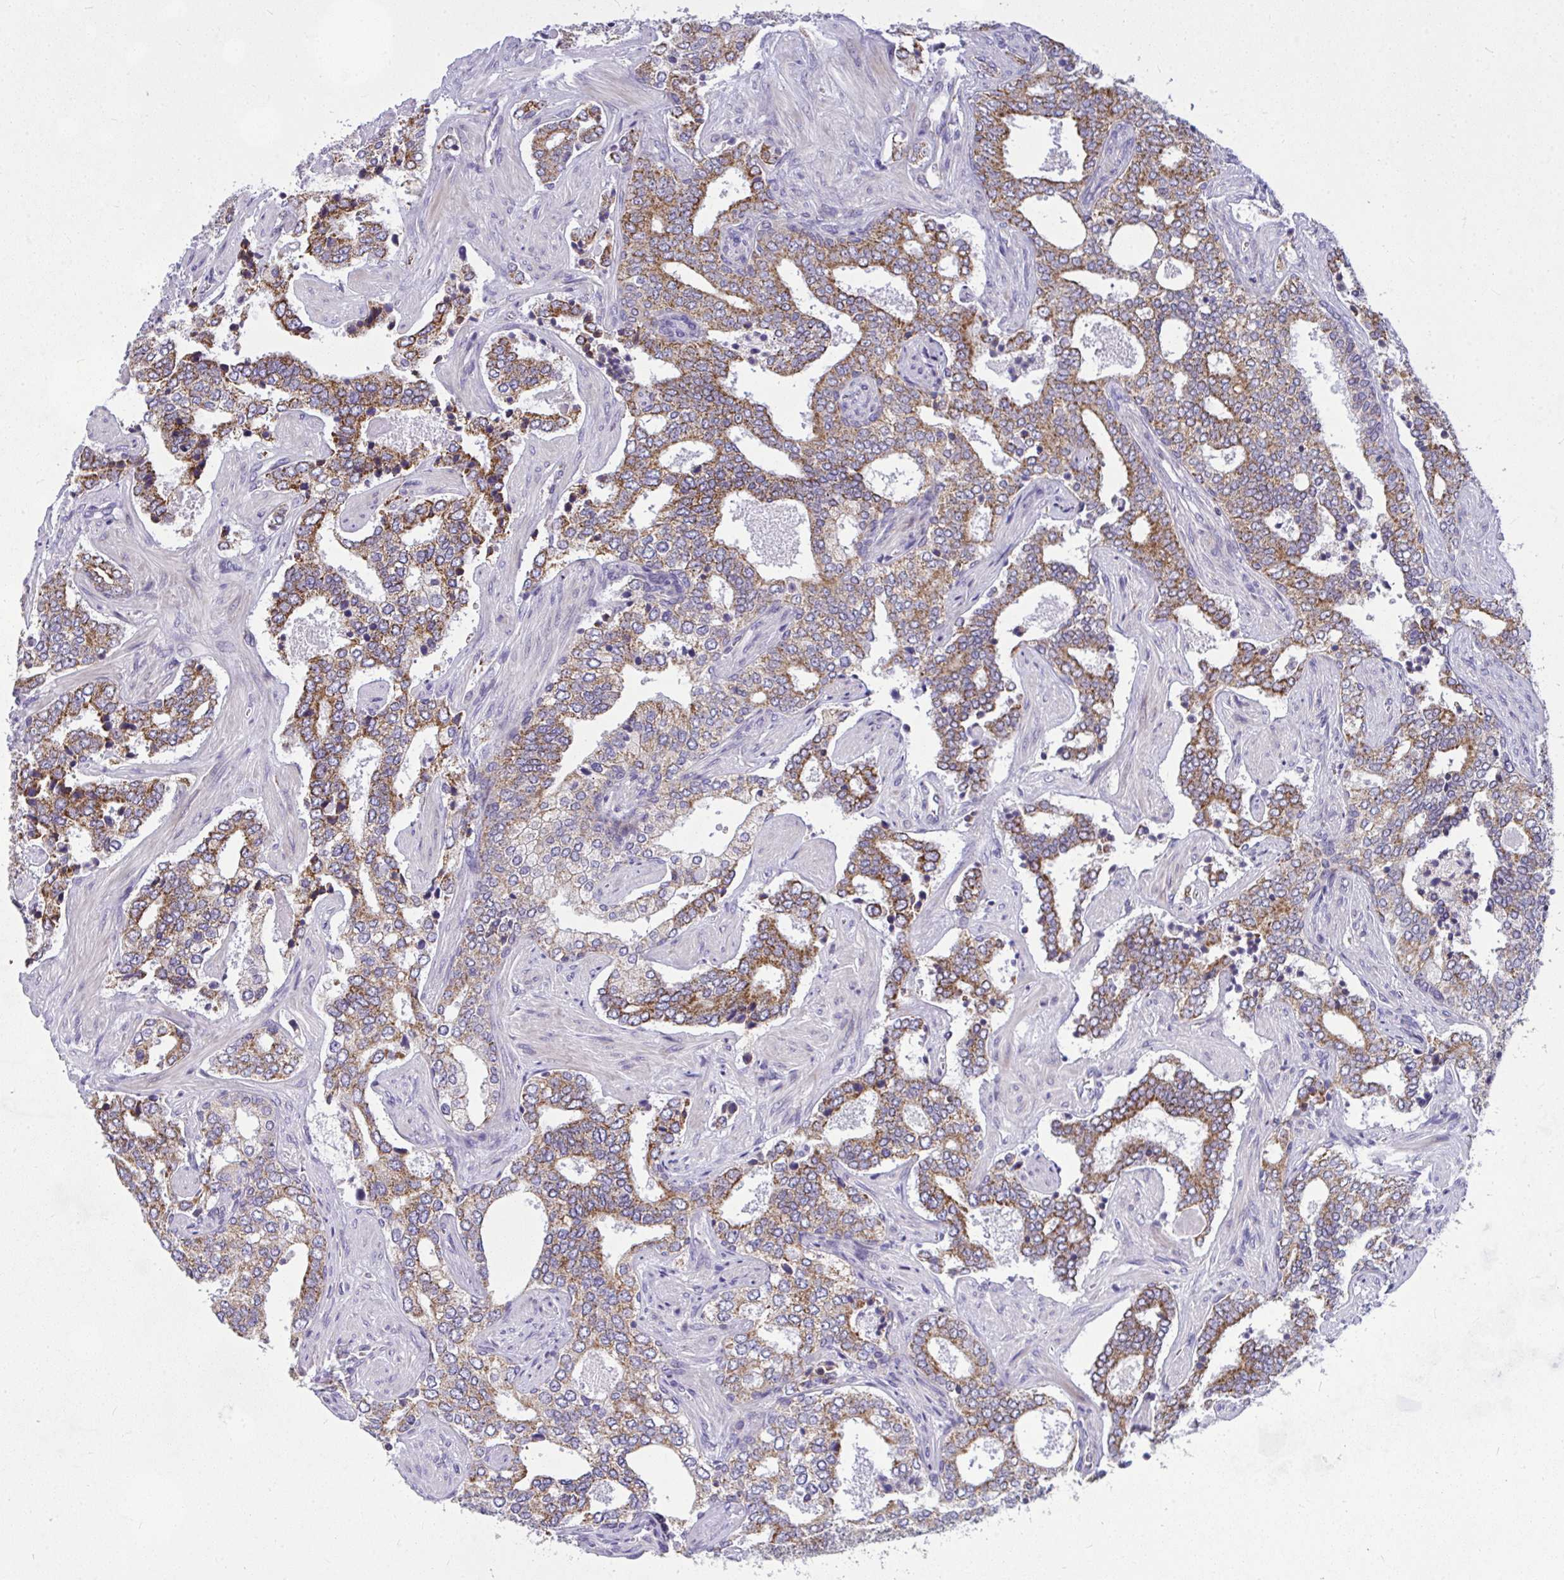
{"staining": {"intensity": "moderate", "quantity": ">75%", "location": "cytoplasmic/membranous"}, "tissue": "prostate cancer", "cell_type": "Tumor cells", "image_type": "cancer", "snomed": [{"axis": "morphology", "description": "Adenocarcinoma, High grade"}, {"axis": "topography", "description": "Prostate"}], "caption": "Immunohistochemical staining of prostate cancer (high-grade adenocarcinoma) displays moderate cytoplasmic/membranous protein staining in about >75% of tumor cells.", "gene": "CEP63", "patient": {"sex": "male", "age": 60}}